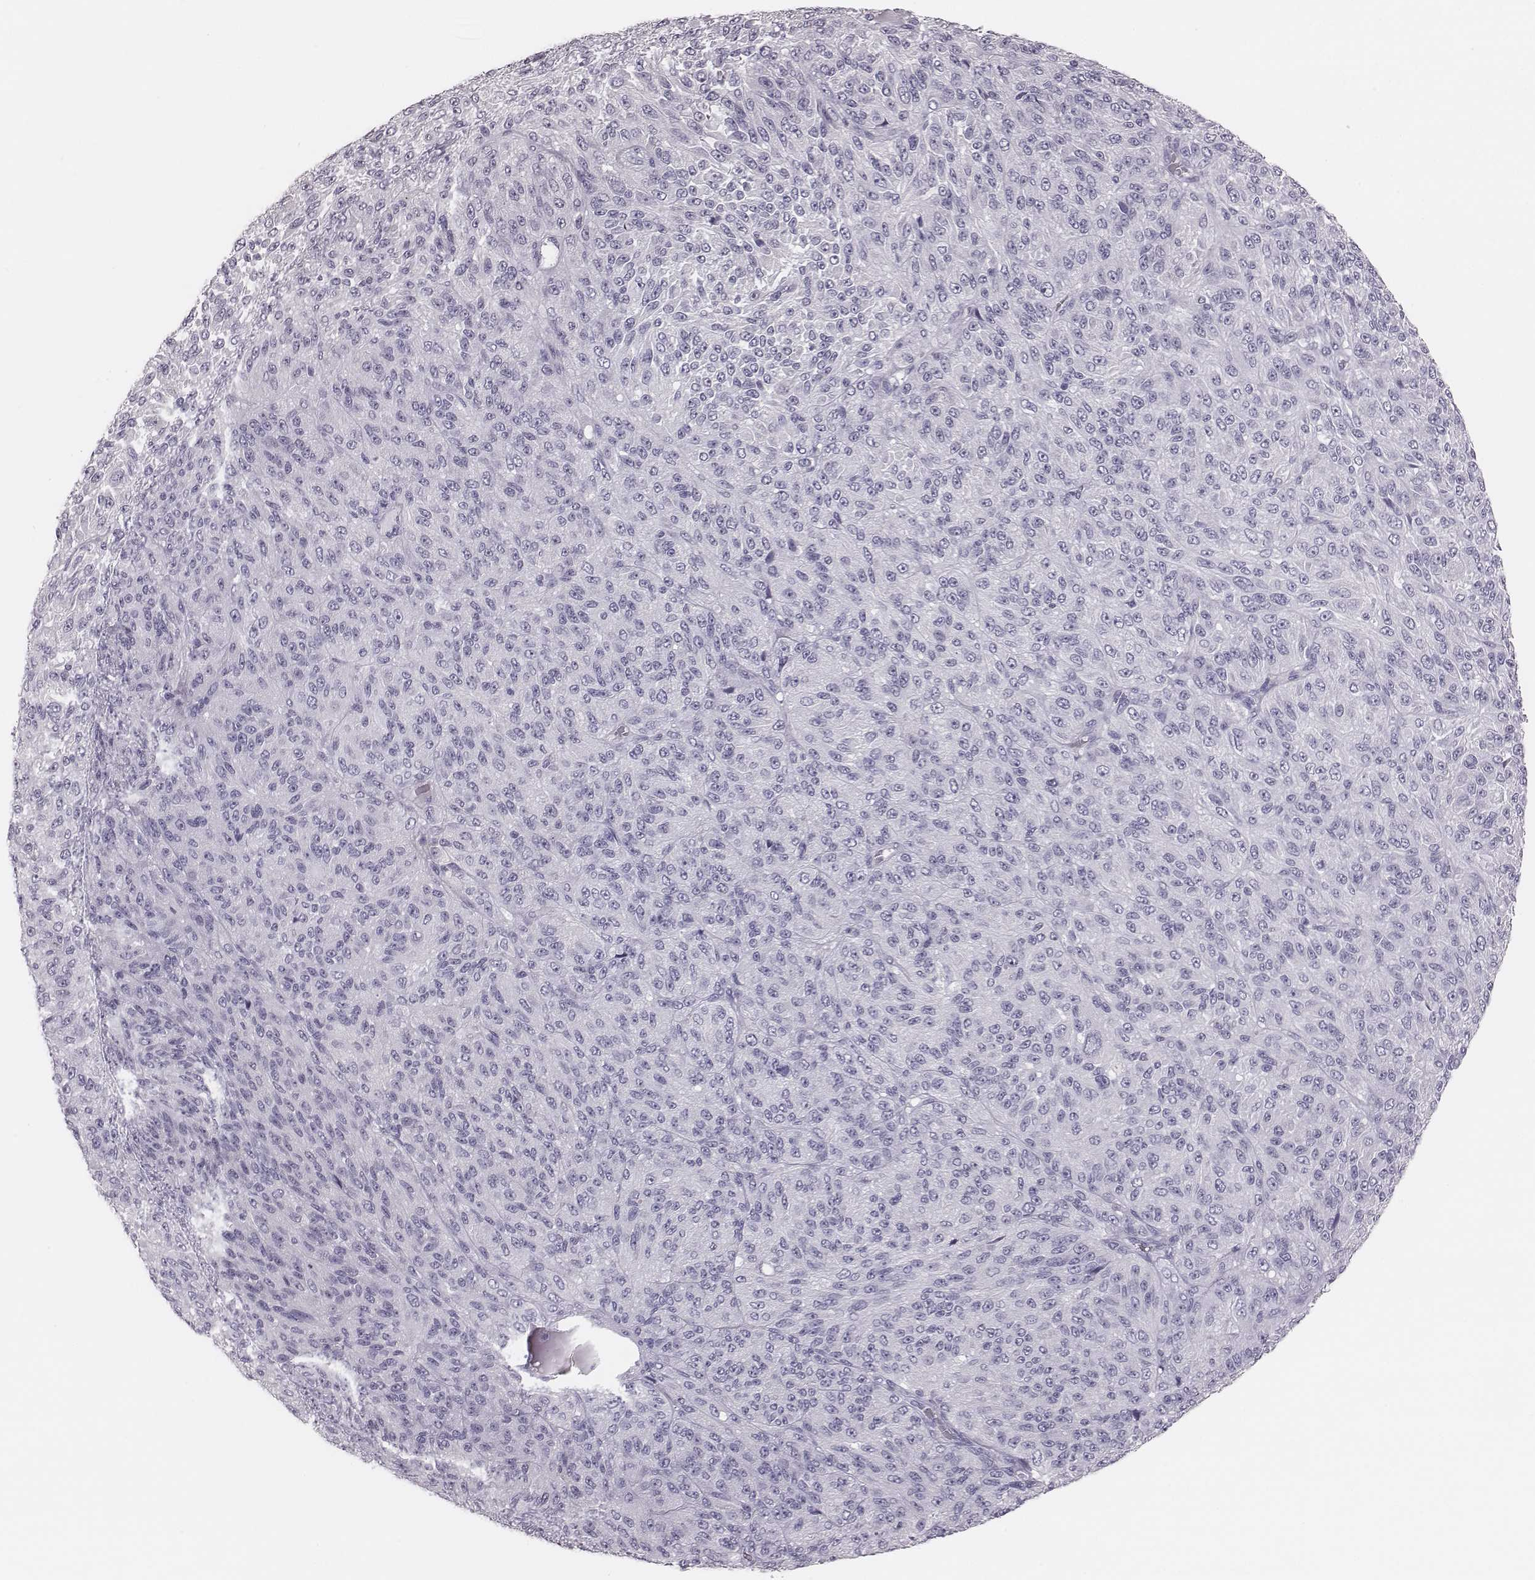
{"staining": {"intensity": "negative", "quantity": "none", "location": "none"}, "tissue": "melanoma", "cell_type": "Tumor cells", "image_type": "cancer", "snomed": [{"axis": "morphology", "description": "Malignant melanoma, Metastatic site"}, {"axis": "topography", "description": "Brain"}], "caption": "DAB immunohistochemical staining of melanoma exhibits no significant expression in tumor cells.", "gene": "CSH1", "patient": {"sex": "female", "age": 56}}